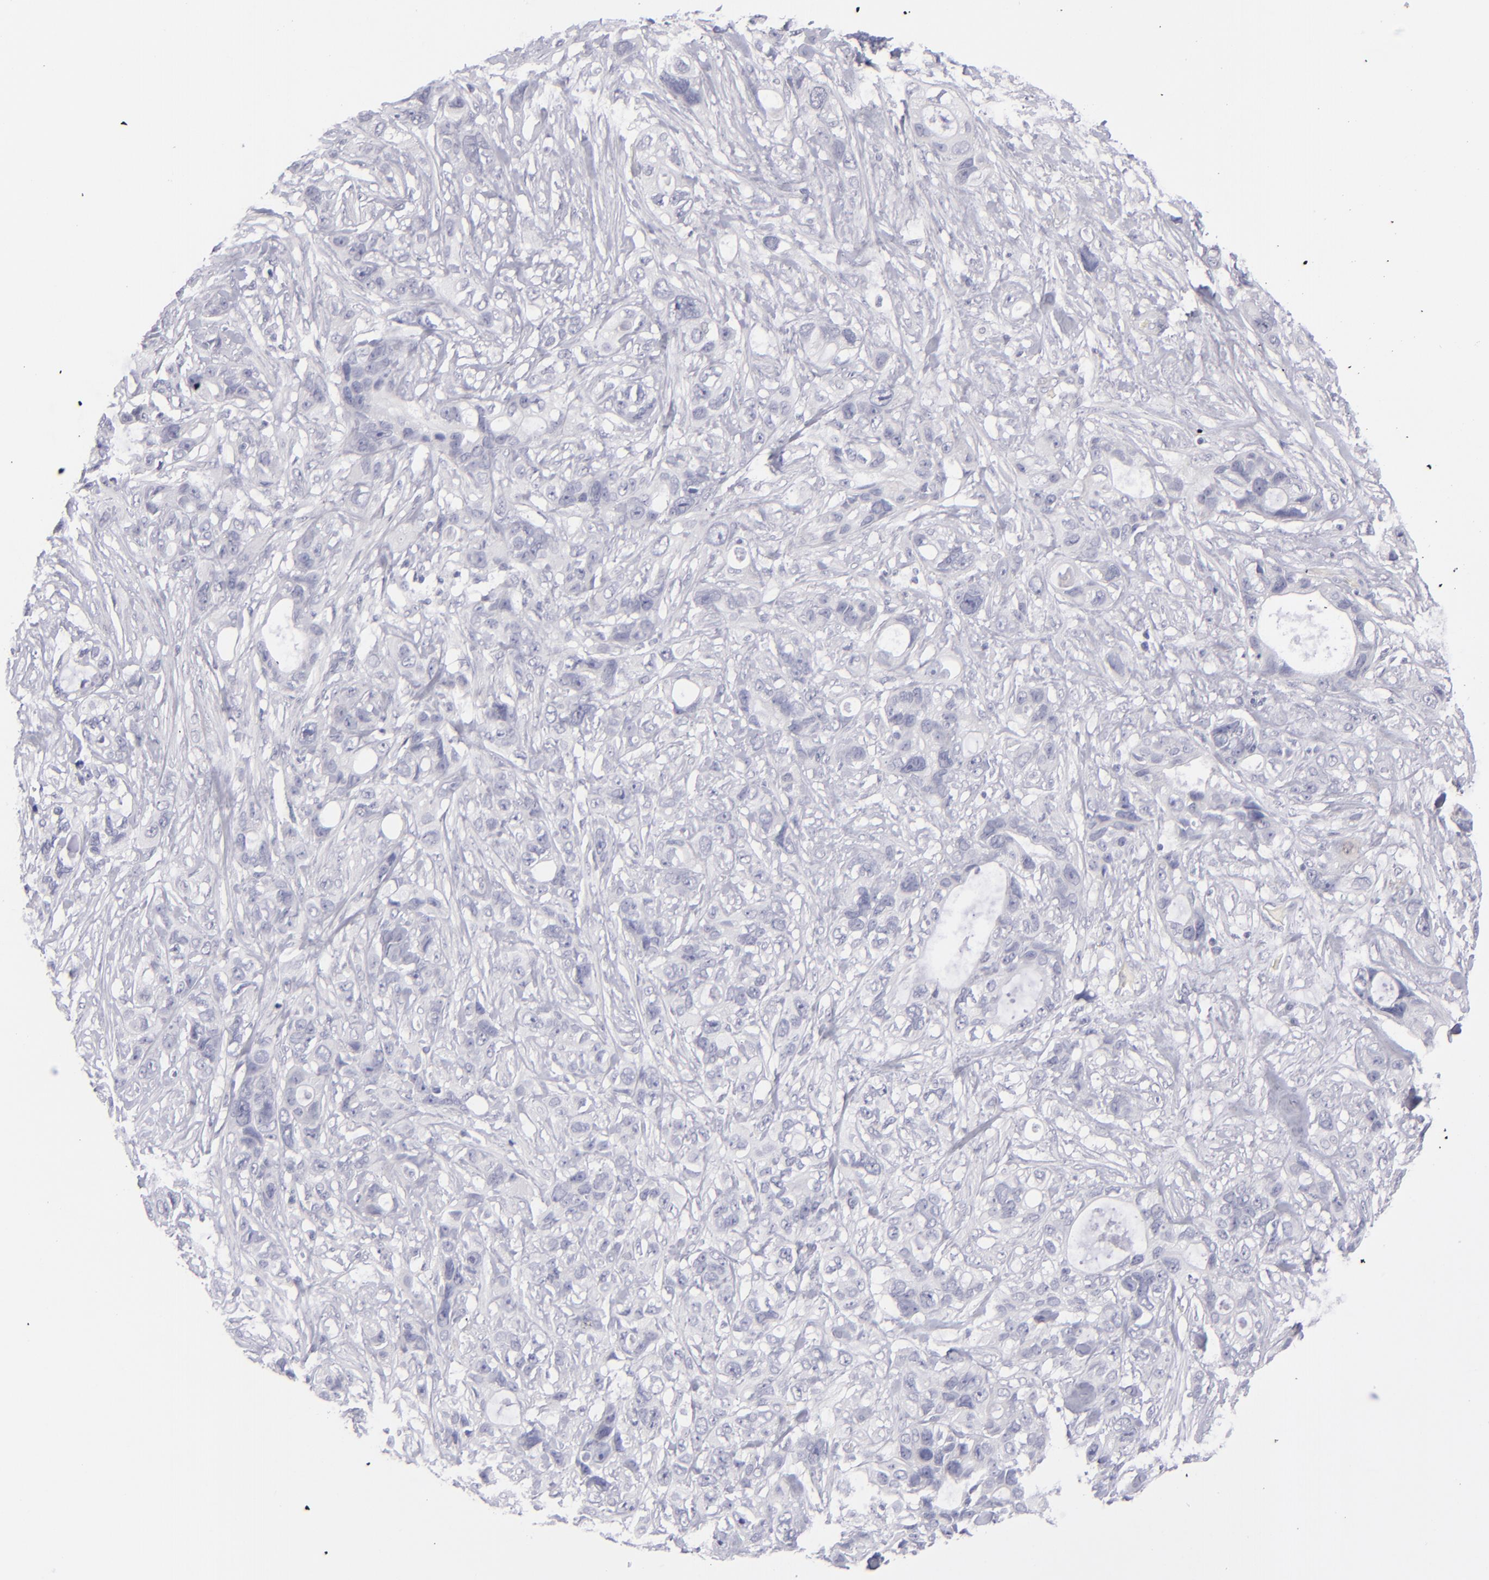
{"staining": {"intensity": "negative", "quantity": "none", "location": "none"}, "tissue": "stomach cancer", "cell_type": "Tumor cells", "image_type": "cancer", "snomed": [{"axis": "morphology", "description": "Adenocarcinoma, NOS"}, {"axis": "topography", "description": "Stomach, upper"}], "caption": "There is no significant staining in tumor cells of stomach cancer. (Stains: DAB (3,3'-diaminobenzidine) immunohistochemistry with hematoxylin counter stain, Microscopy: brightfield microscopy at high magnification).", "gene": "MYH11", "patient": {"sex": "male", "age": 47}}